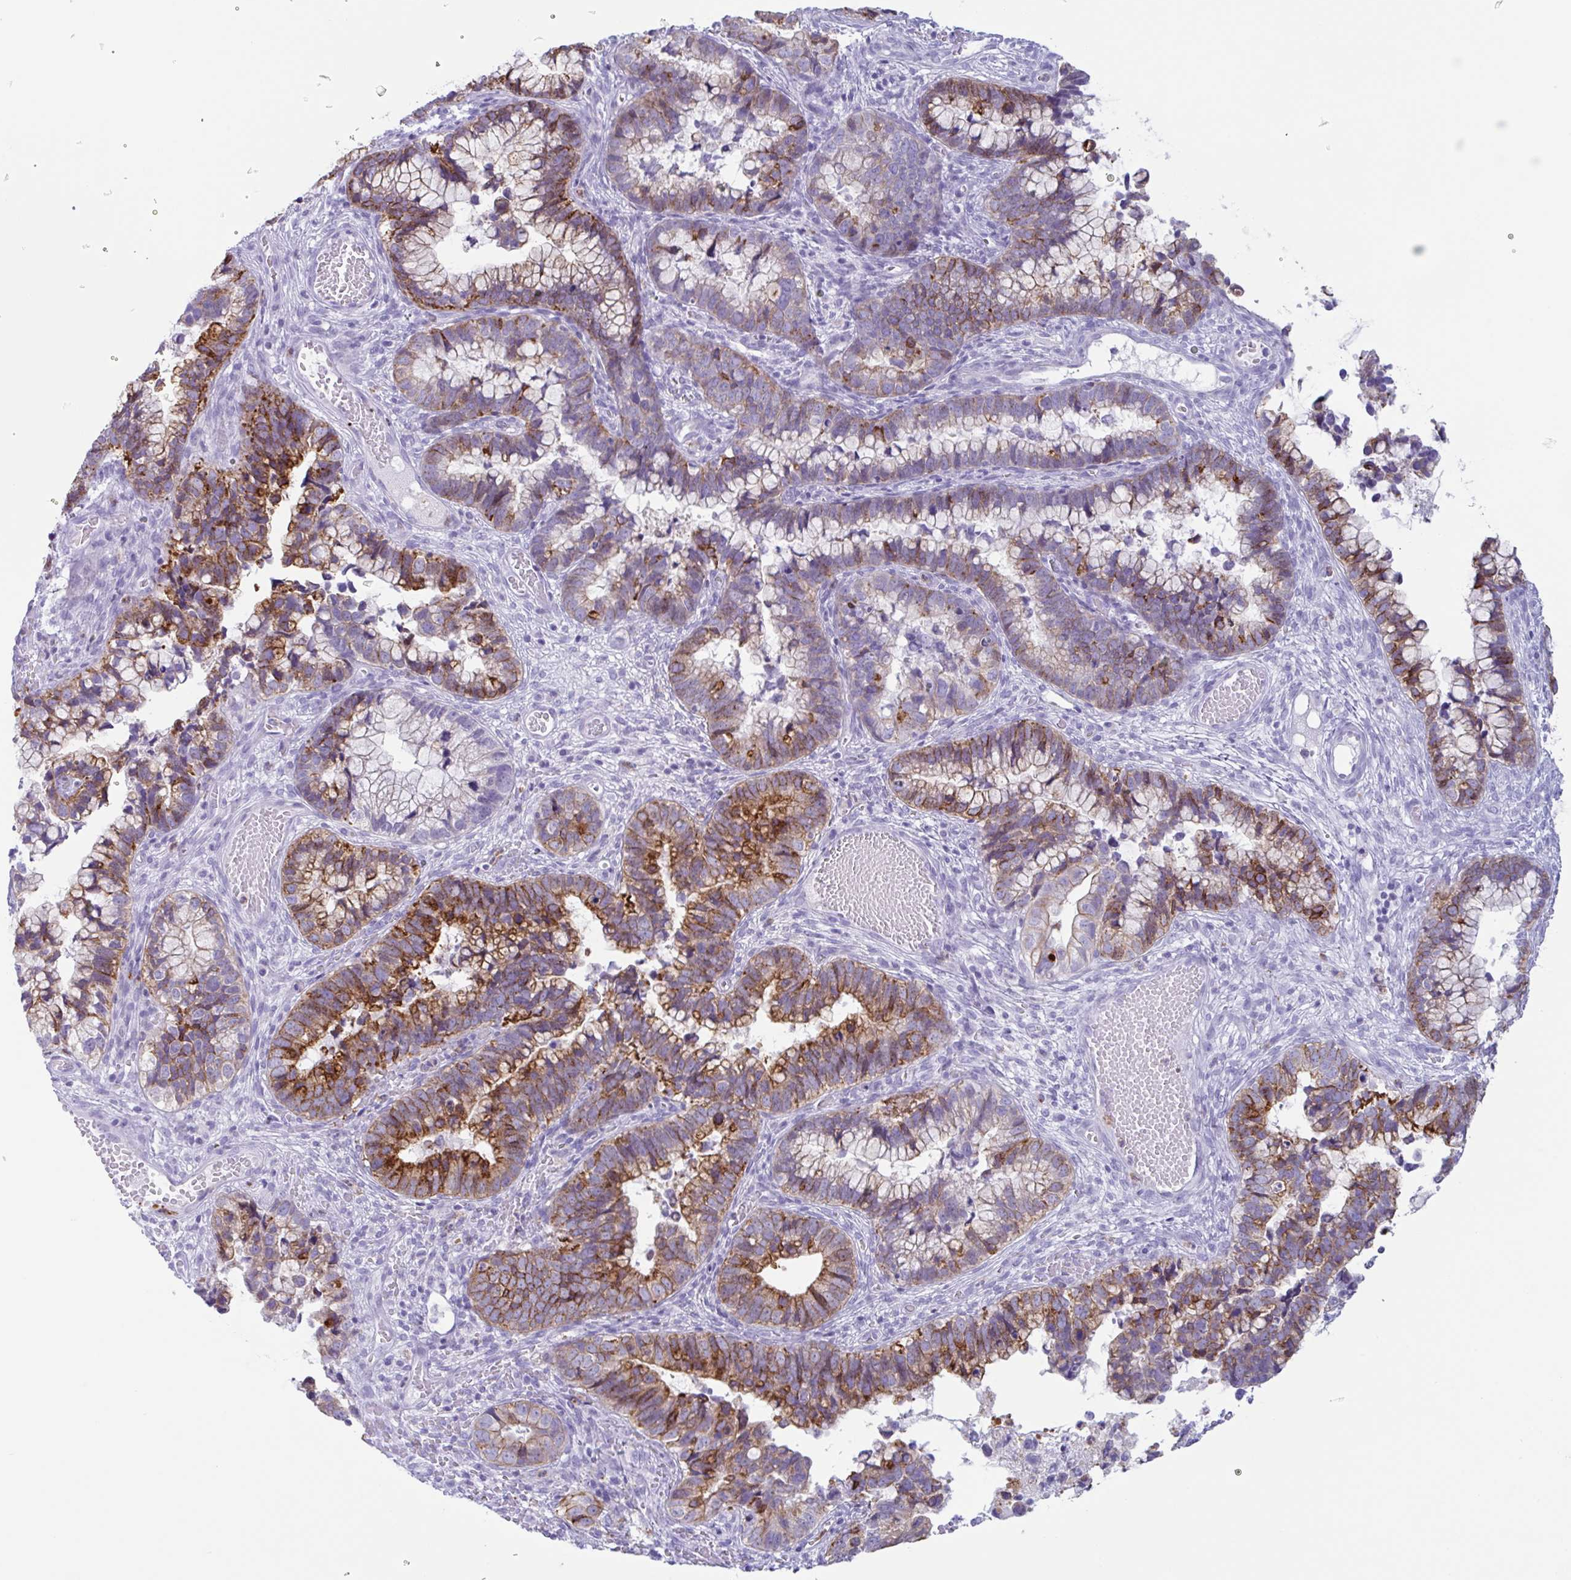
{"staining": {"intensity": "moderate", "quantity": "25%-75%", "location": "cytoplasmic/membranous"}, "tissue": "cervical cancer", "cell_type": "Tumor cells", "image_type": "cancer", "snomed": [{"axis": "morphology", "description": "Adenocarcinoma, NOS"}, {"axis": "topography", "description": "Cervix"}], "caption": "Approximately 25%-75% of tumor cells in cervical cancer reveal moderate cytoplasmic/membranous protein staining as visualized by brown immunohistochemical staining.", "gene": "DTWD2", "patient": {"sex": "female", "age": 44}}